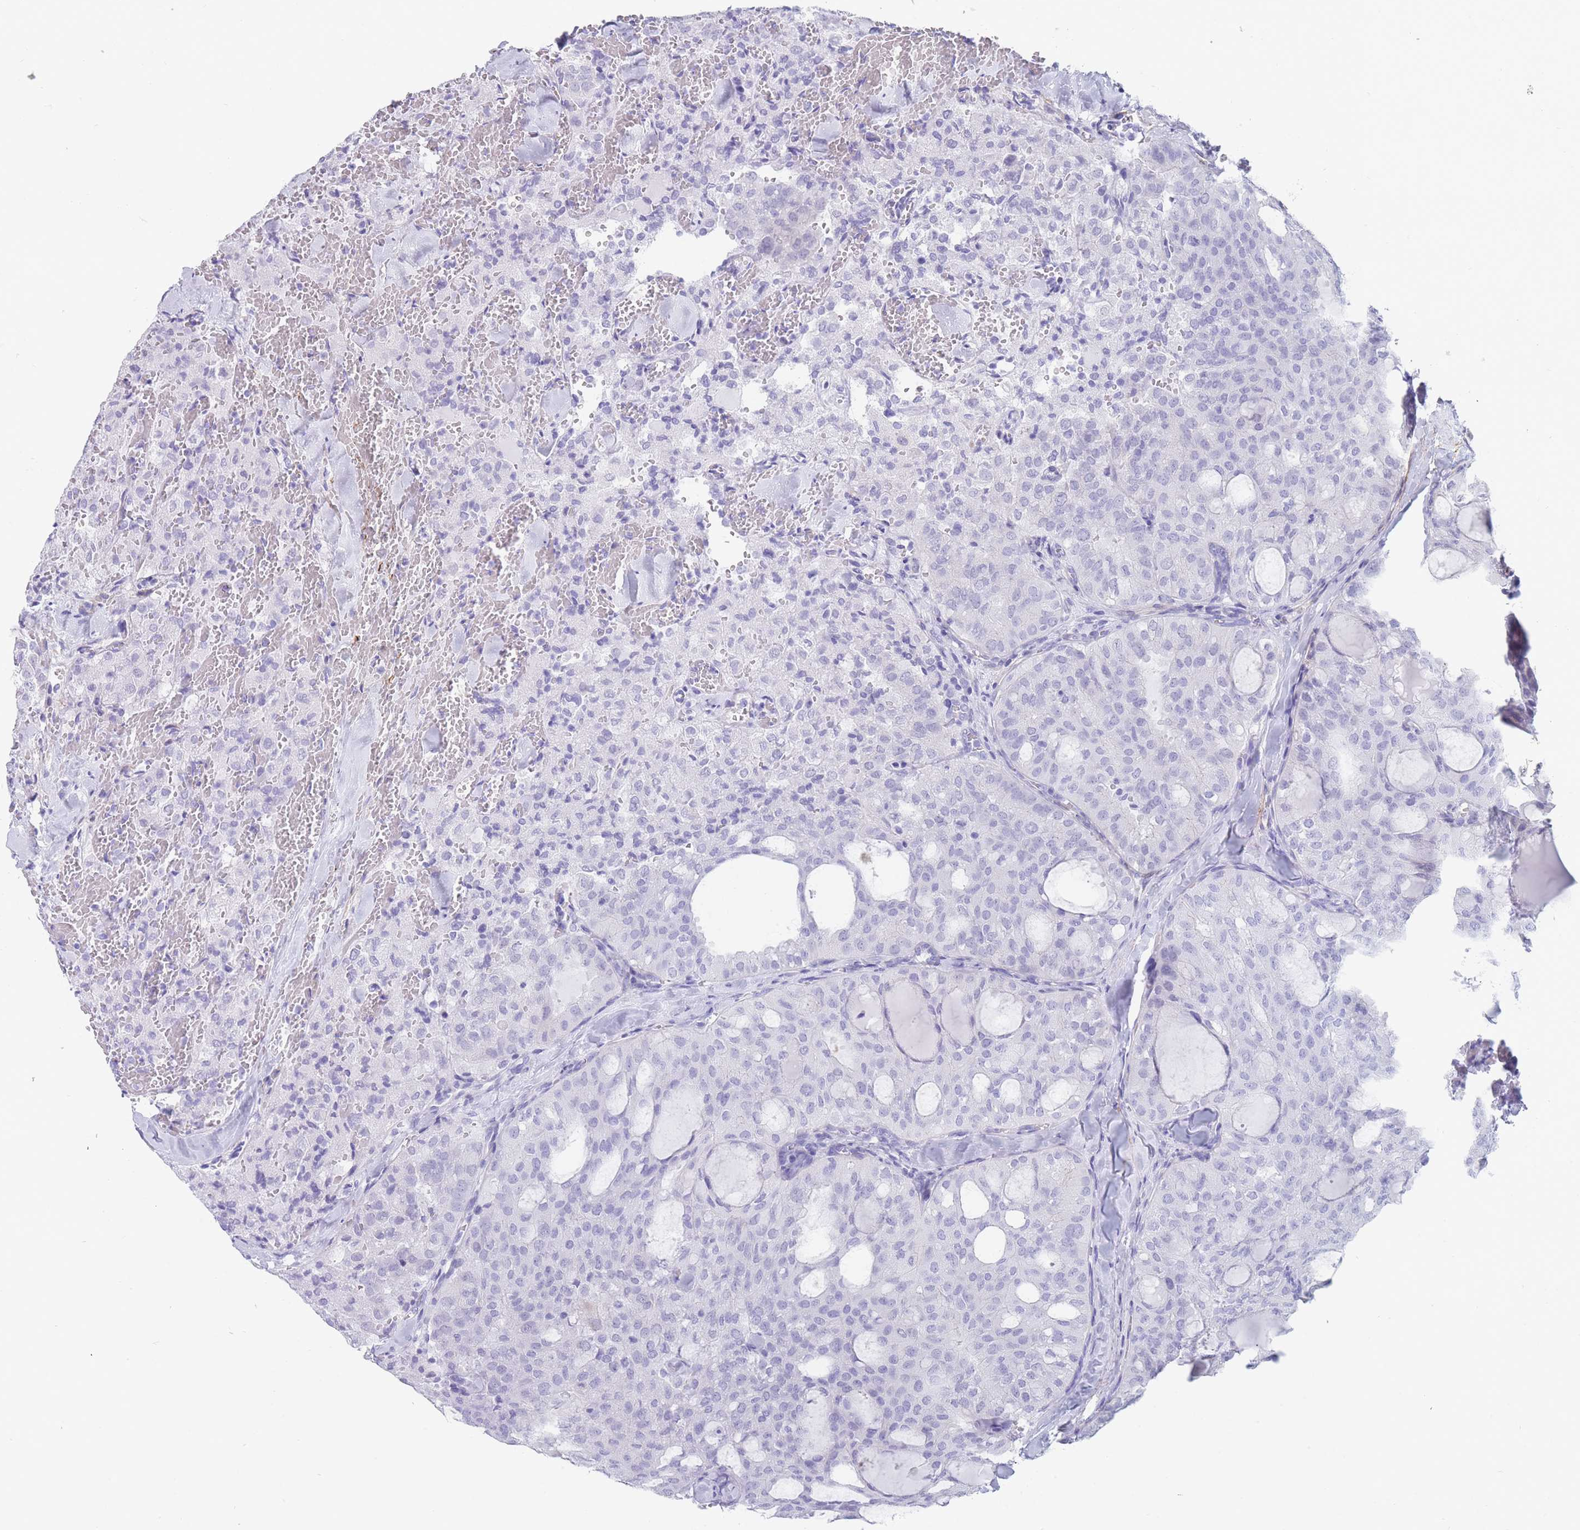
{"staining": {"intensity": "negative", "quantity": "none", "location": "none"}, "tissue": "thyroid cancer", "cell_type": "Tumor cells", "image_type": "cancer", "snomed": [{"axis": "morphology", "description": "Follicular adenoma carcinoma, NOS"}, {"axis": "topography", "description": "Thyroid gland"}], "caption": "IHC photomicrograph of neoplastic tissue: thyroid follicular adenoma carcinoma stained with DAB displays no significant protein positivity in tumor cells.", "gene": "FPGS", "patient": {"sex": "male", "age": 75}}